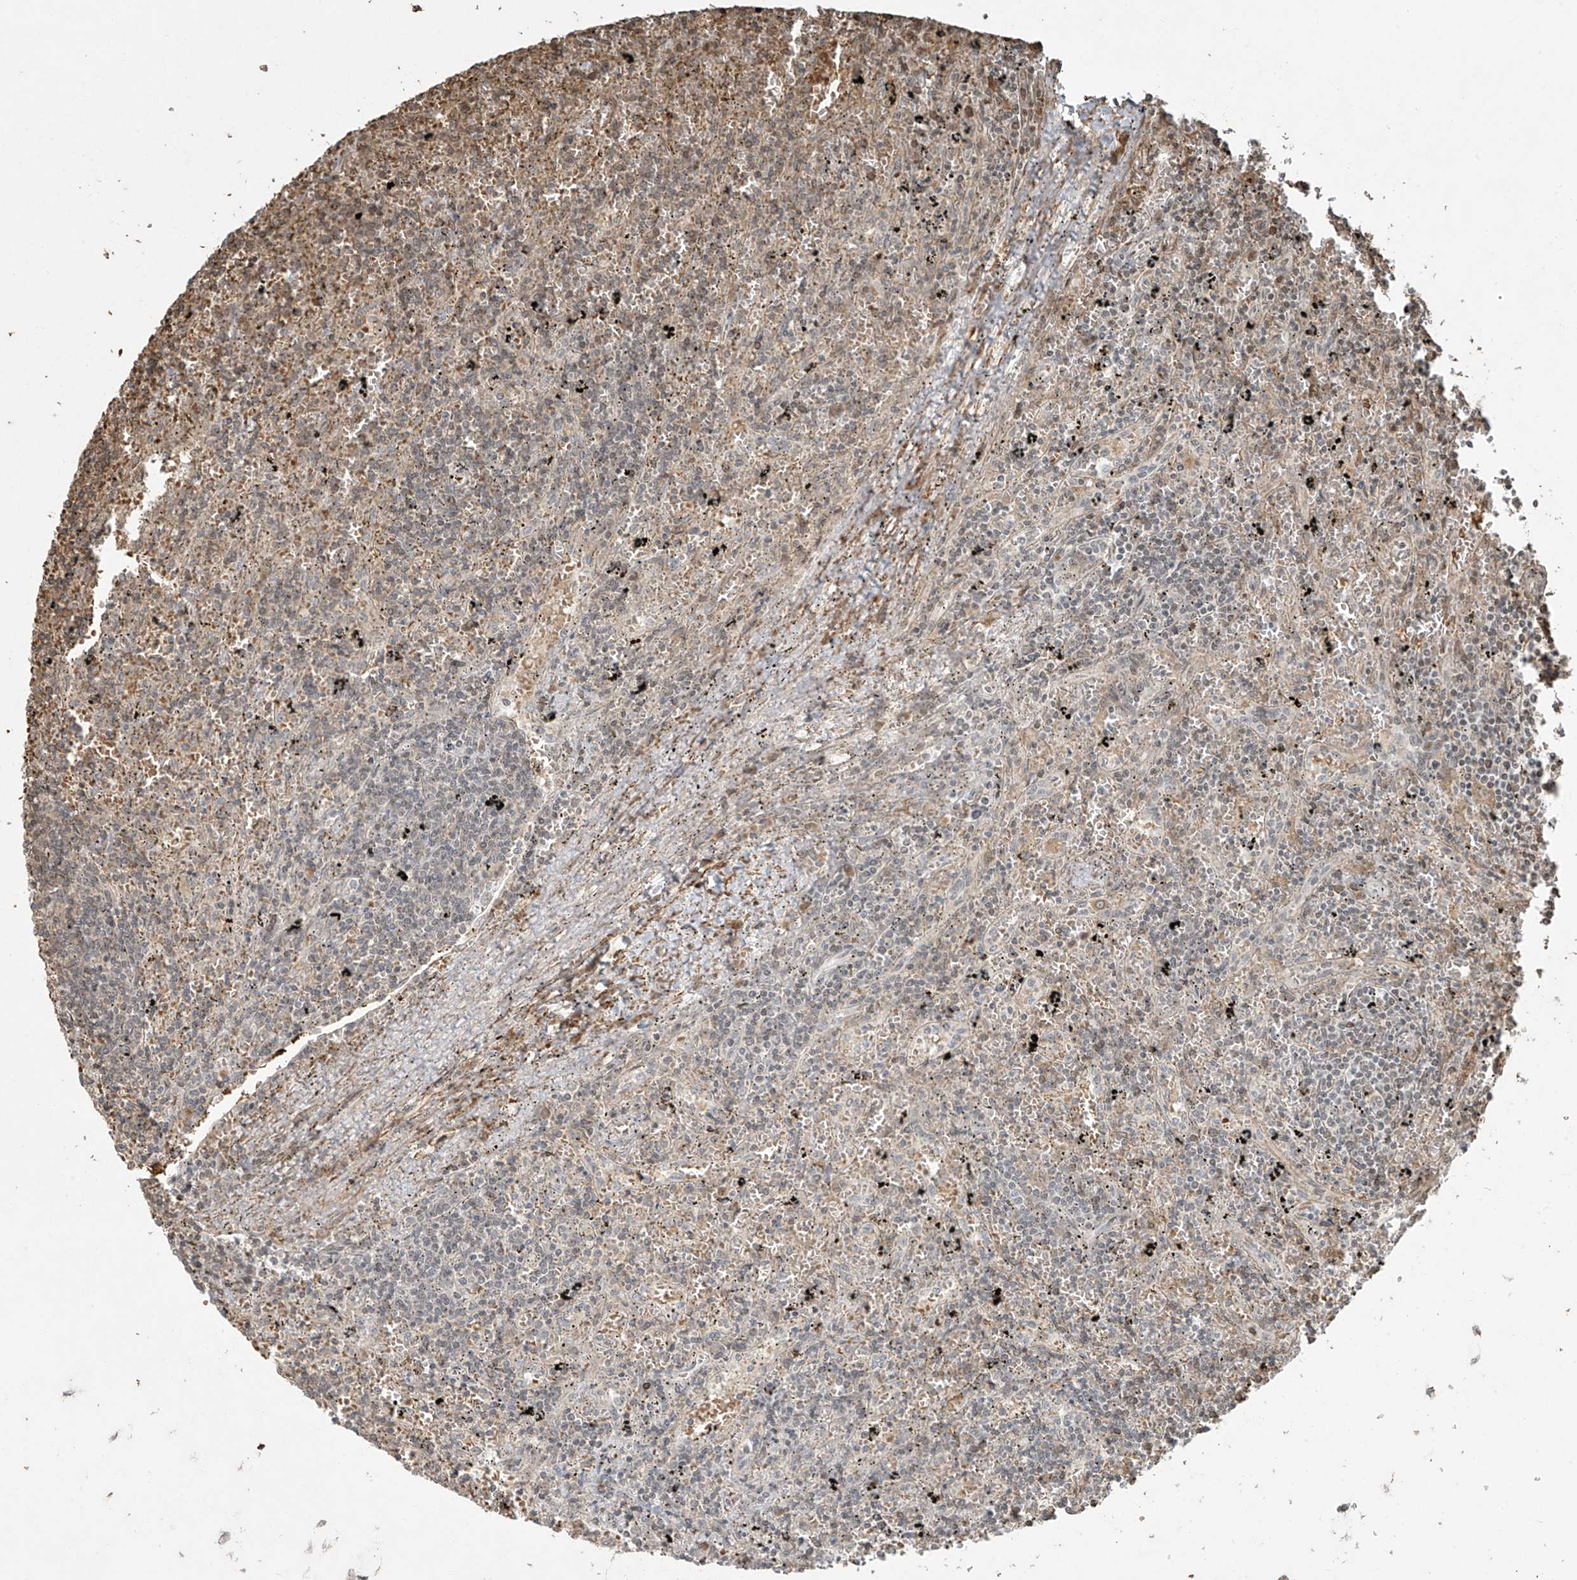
{"staining": {"intensity": "negative", "quantity": "none", "location": "none"}, "tissue": "lymphoma", "cell_type": "Tumor cells", "image_type": "cancer", "snomed": [{"axis": "morphology", "description": "Malignant lymphoma, non-Hodgkin's type, Low grade"}, {"axis": "topography", "description": "Spleen"}], "caption": "Tumor cells are negative for protein expression in human lymphoma.", "gene": "TTC22", "patient": {"sex": "male", "age": 76}}